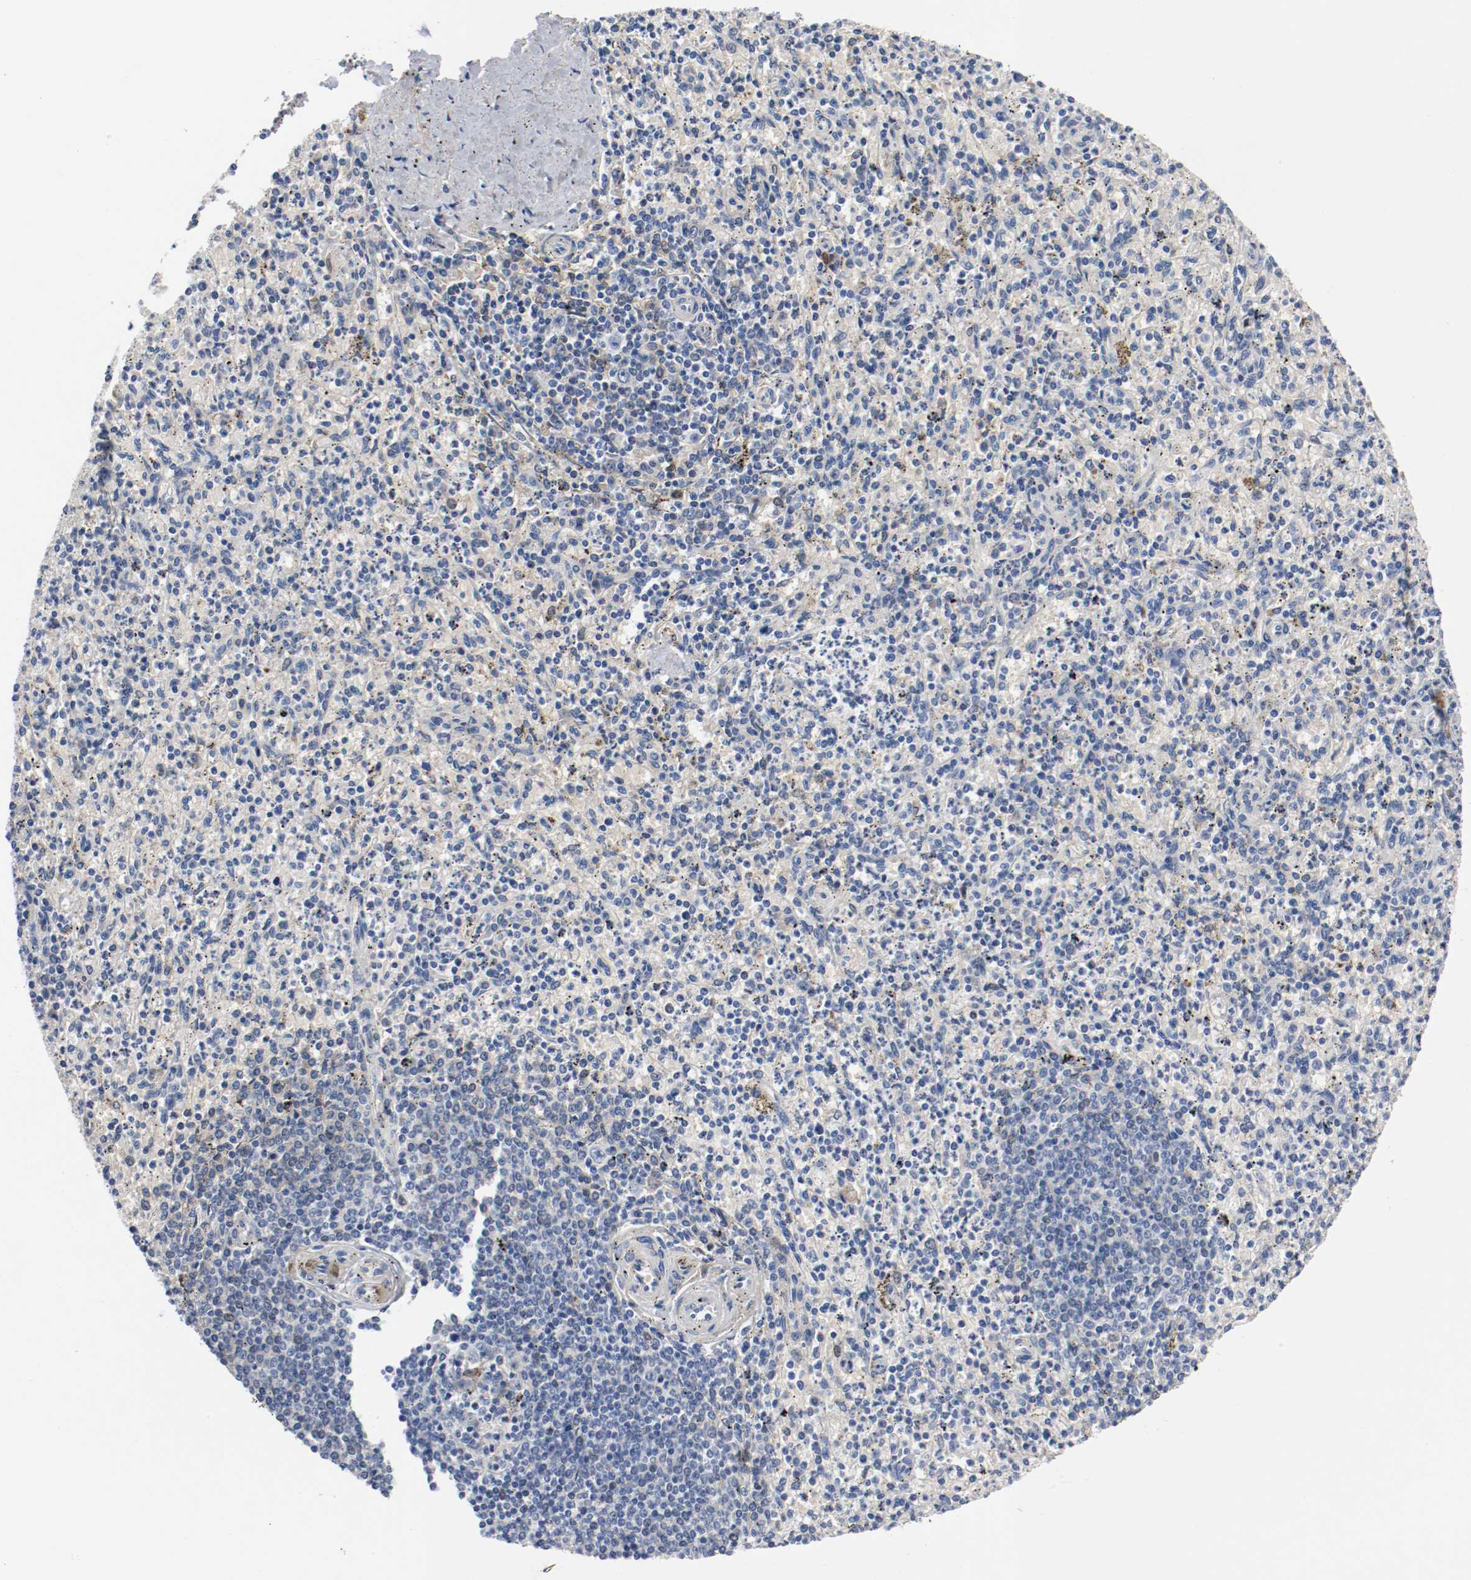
{"staining": {"intensity": "negative", "quantity": "none", "location": "none"}, "tissue": "spleen", "cell_type": "Cells in red pulp", "image_type": "normal", "snomed": [{"axis": "morphology", "description": "Normal tissue, NOS"}, {"axis": "topography", "description": "Spleen"}], "caption": "Immunohistochemistry image of normal spleen stained for a protein (brown), which reveals no expression in cells in red pulp.", "gene": "TNC", "patient": {"sex": "male", "age": 72}}